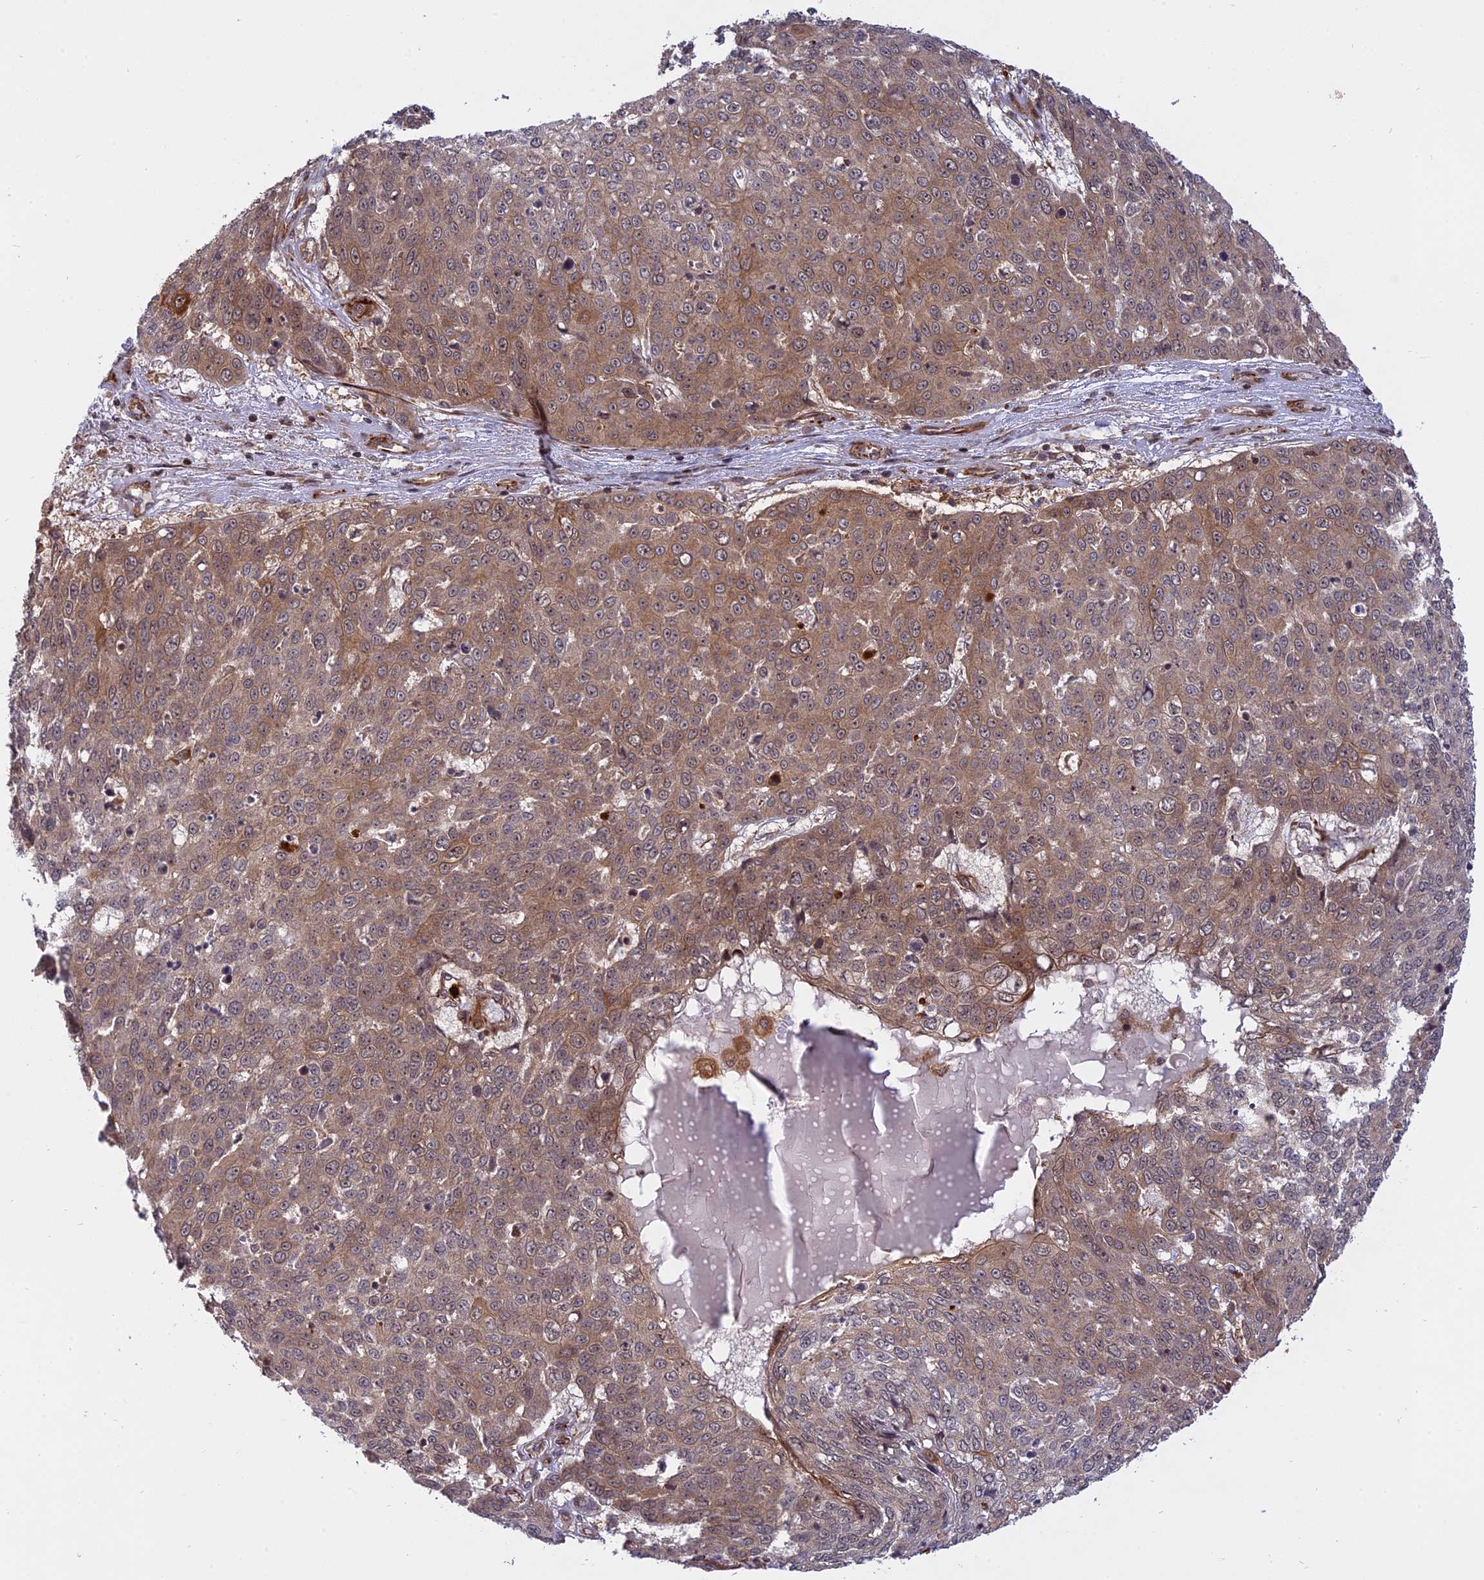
{"staining": {"intensity": "moderate", "quantity": ">75%", "location": "cytoplasmic/membranous"}, "tissue": "skin cancer", "cell_type": "Tumor cells", "image_type": "cancer", "snomed": [{"axis": "morphology", "description": "Squamous cell carcinoma, NOS"}, {"axis": "topography", "description": "Skin"}], "caption": "Skin cancer (squamous cell carcinoma) stained for a protein reveals moderate cytoplasmic/membranous positivity in tumor cells.", "gene": "PHLDB3", "patient": {"sex": "male", "age": 71}}